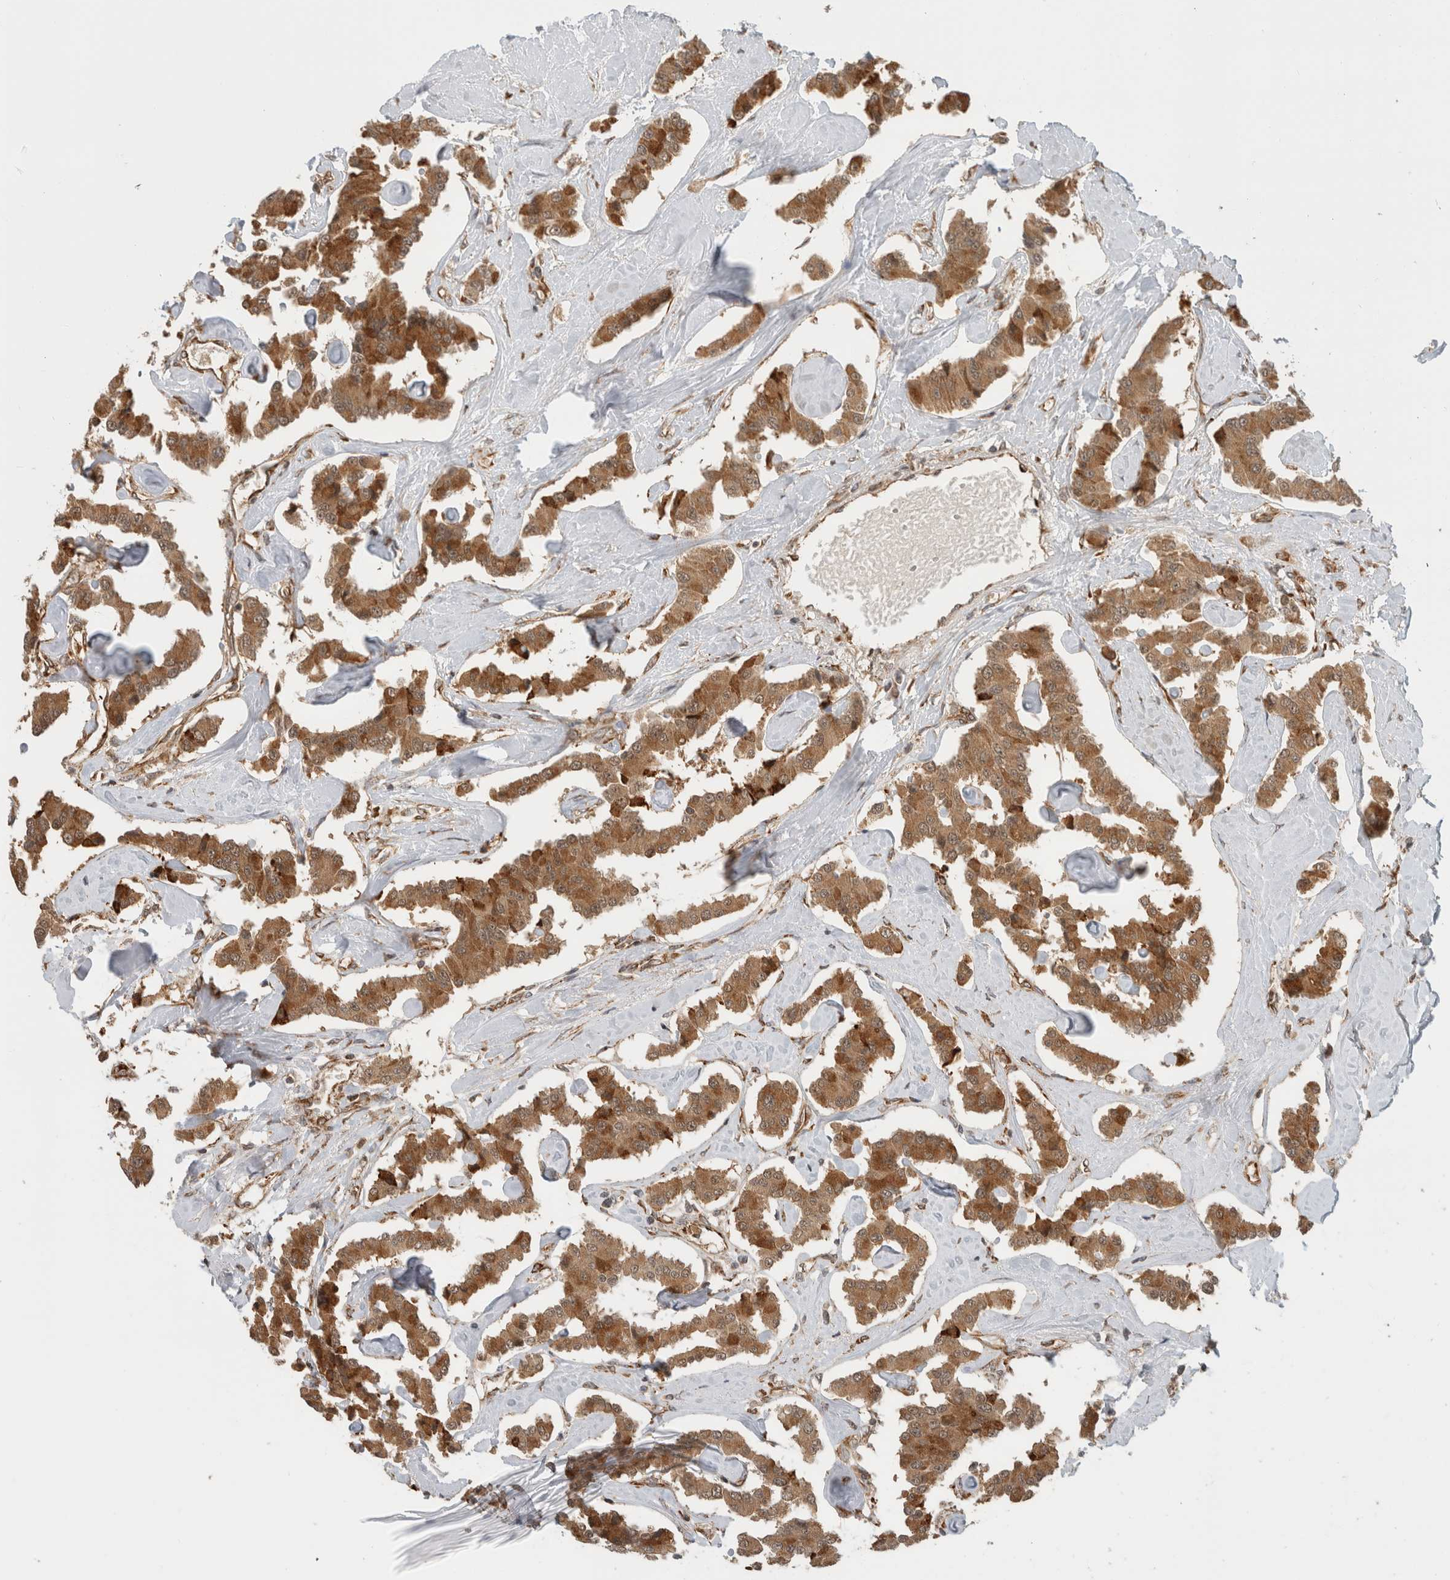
{"staining": {"intensity": "moderate", "quantity": ">75%", "location": "cytoplasmic/membranous"}, "tissue": "carcinoid", "cell_type": "Tumor cells", "image_type": "cancer", "snomed": [{"axis": "morphology", "description": "Carcinoid, malignant, NOS"}, {"axis": "topography", "description": "Pancreas"}], "caption": "DAB immunohistochemical staining of human carcinoid demonstrates moderate cytoplasmic/membranous protein expression in approximately >75% of tumor cells.", "gene": "MS4A7", "patient": {"sex": "male", "age": 41}}